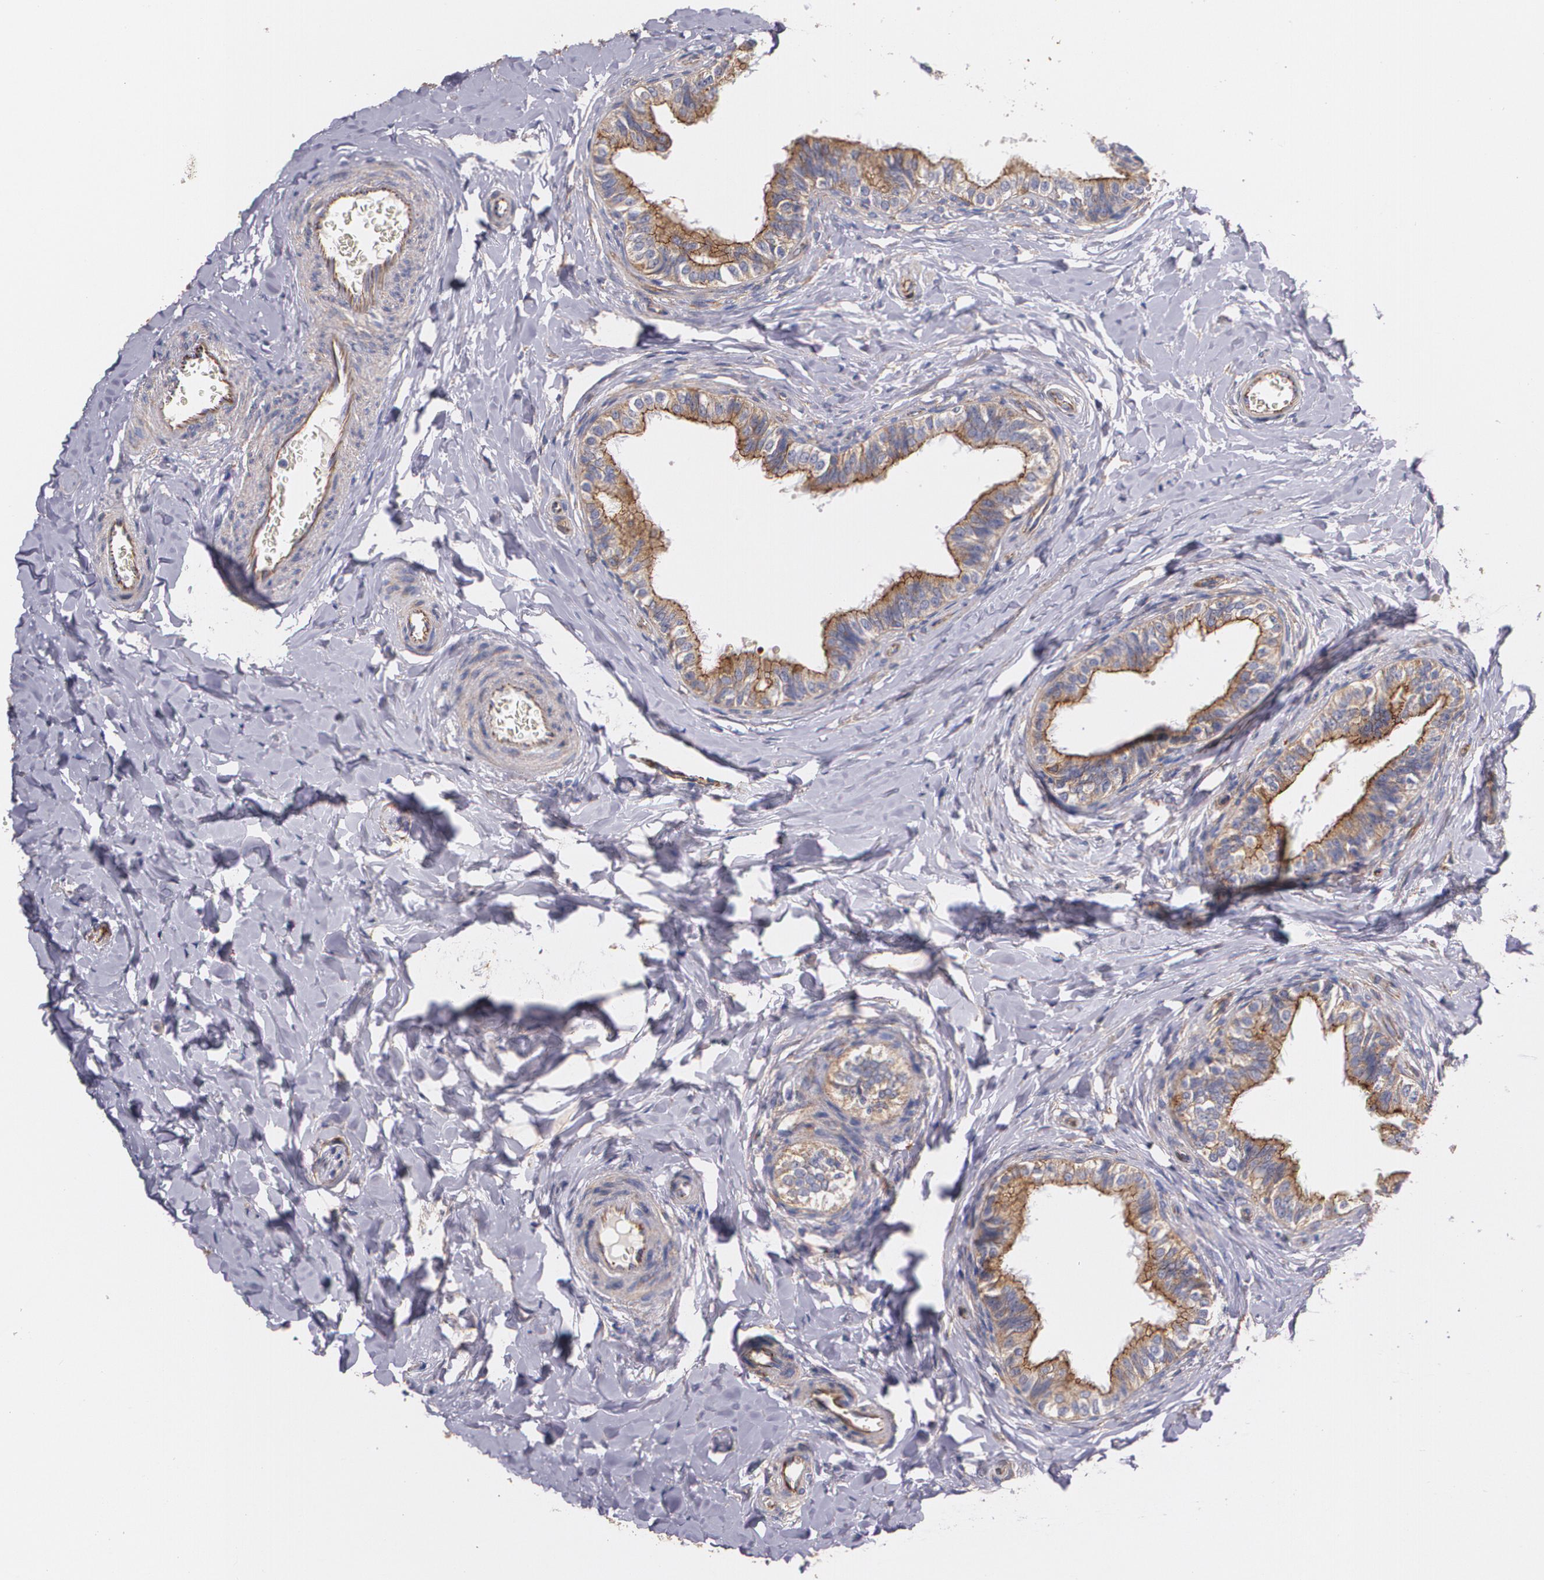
{"staining": {"intensity": "moderate", "quantity": ">75%", "location": "cytoplasmic/membranous"}, "tissue": "epididymis", "cell_type": "Glandular cells", "image_type": "normal", "snomed": [{"axis": "morphology", "description": "Normal tissue, NOS"}, {"axis": "topography", "description": "Soft tissue"}, {"axis": "topography", "description": "Epididymis"}], "caption": "The immunohistochemical stain shows moderate cytoplasmic/membranous staining in glandular cells of benign epididymis.", "gene": "TJP1", "patient": {"sex": "male", "age": 26}}